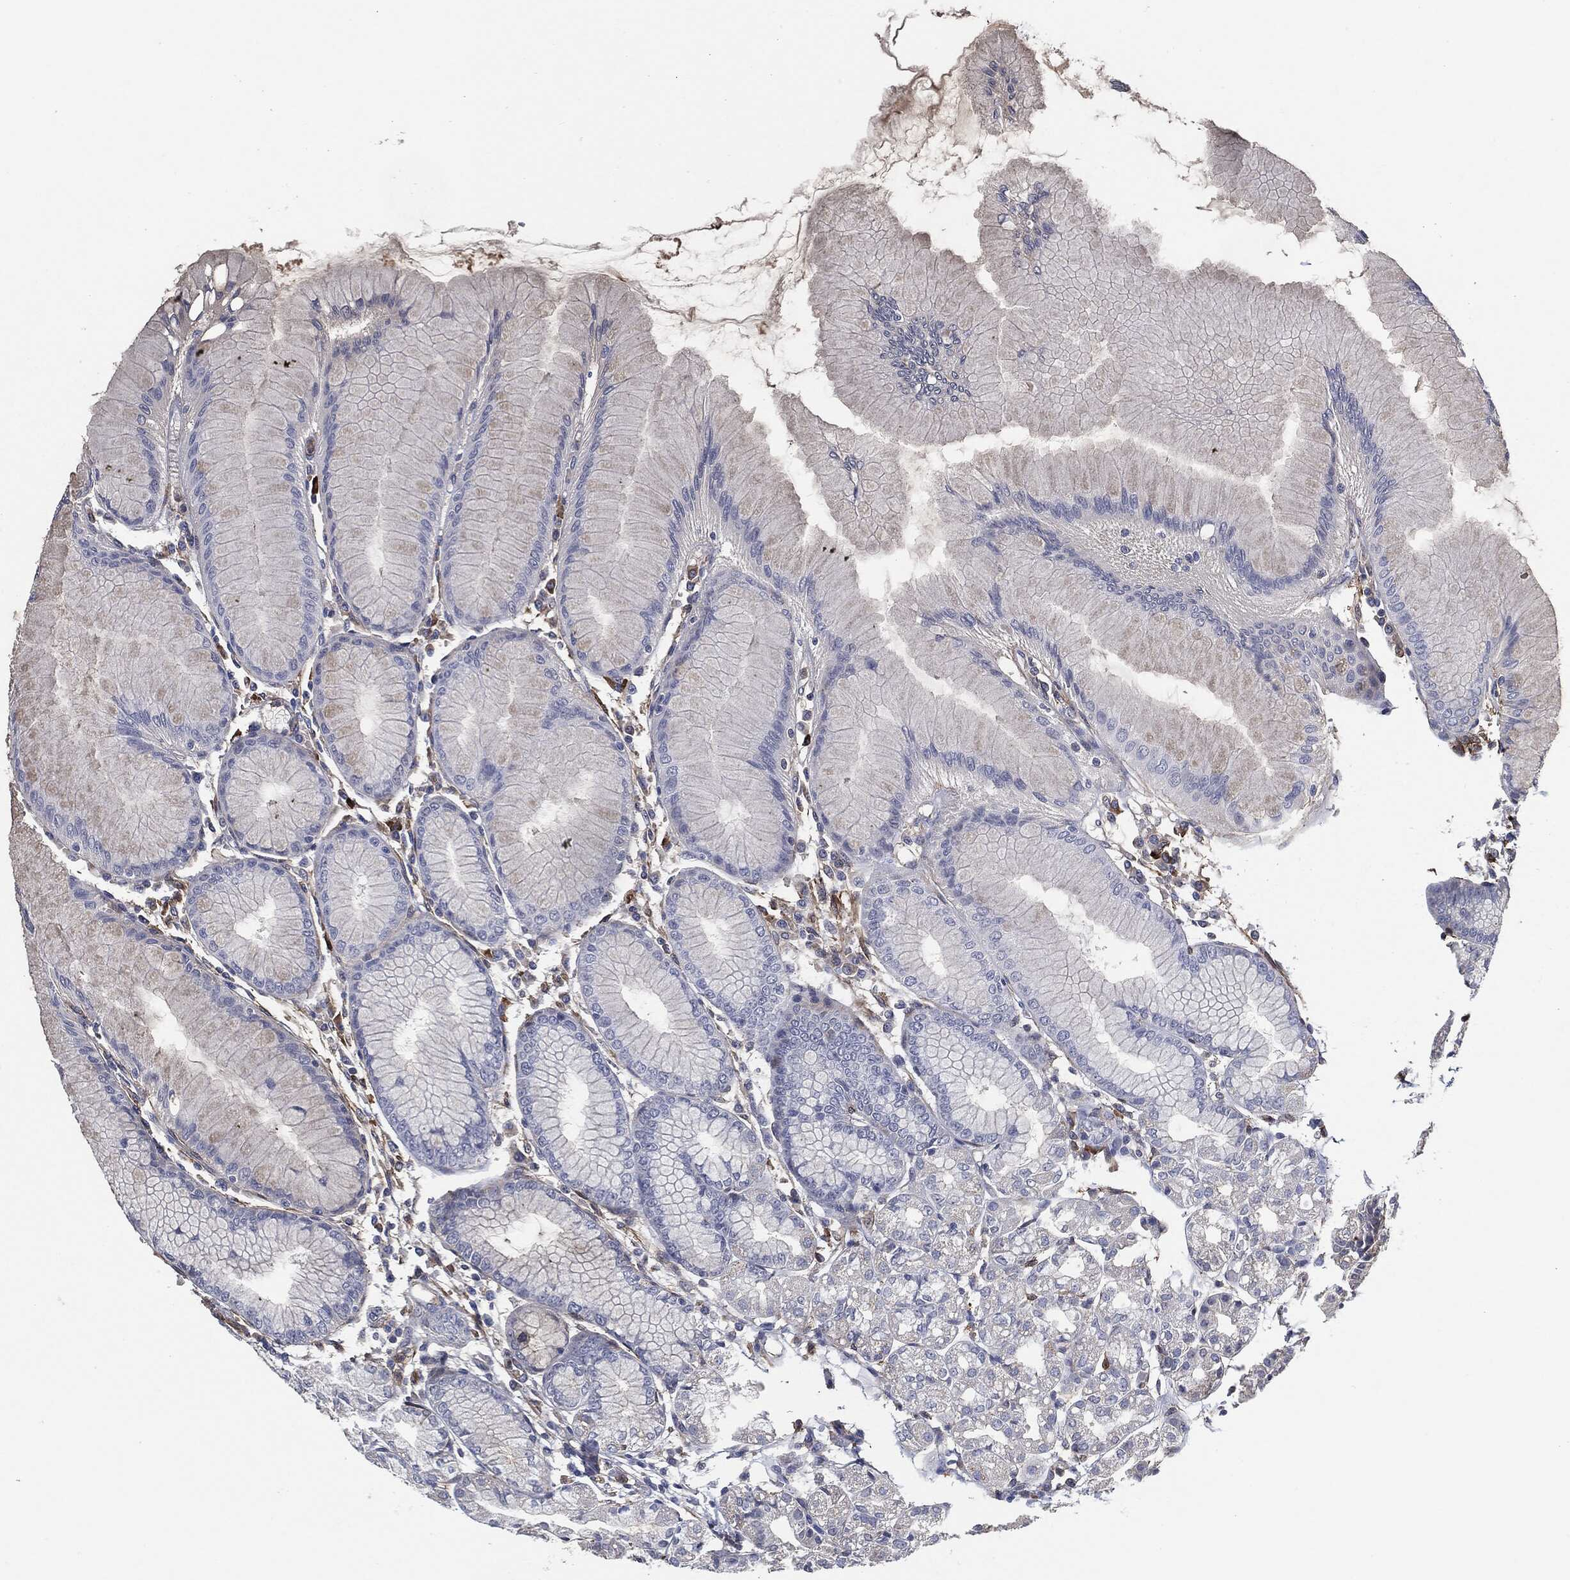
{"staining": {"intensity": "negative", "quantity": "none", "location": "none"}, "tissue": "stomach", "cell_type": "Glandular cells", "image_type": "normal", "snomed": [{"axis": "morphology", "description": "Normal tissue, NOS"}, {"axis": "topography", "description": "Stomach"}], "caption": "High magnification brightfield microscopy of benign stomach stained with DAB (3,3'-diaminobenzidine) (brown) and counterstained with hematoxylin (blue): glandular cells show no significant staining. (DAB IHC, high magnification).", "gene": "SVIL", "patient": {"sex": "female", "age": 57}}